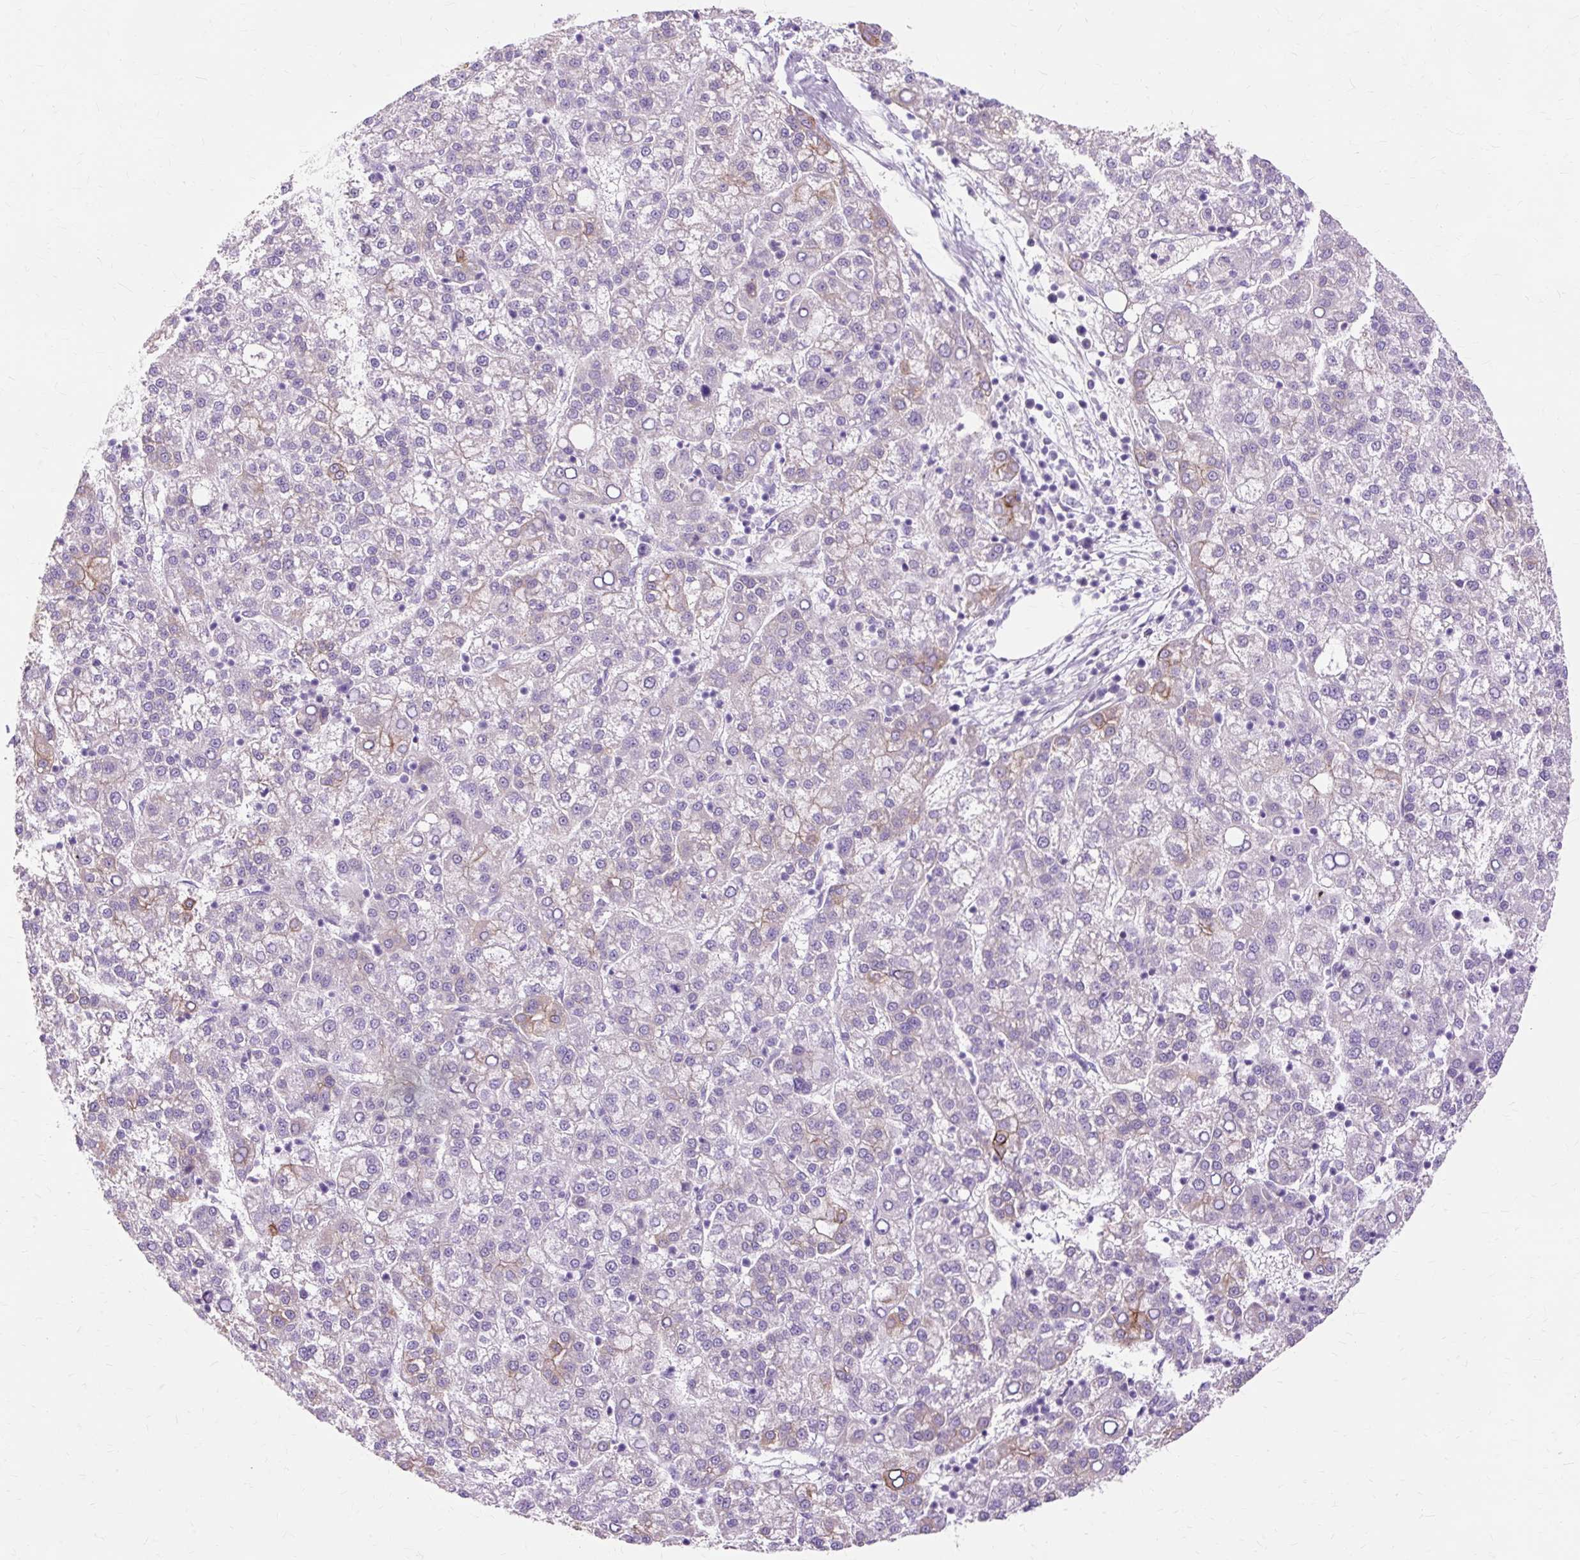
{"staining": {"intensity": "moderate", "quantity": "<25%", "location": "cytoplasmic/membranous"}, "tissue": "liver cancer", "cell_type": "Tumor cells", "image_type": "cancer", "snomed": [{"axis": "morphology", "description": "Carcinoma, Hepatocellular, NOS"}, {"axis": "topography", "description": "Liver"}], "caption": "Immunohistochemical staining of liver cancer demonstrates low levels of moderate cytoplasmic/membranous protein expression in about <25% of tumor cells.", "gene": "DCTN4", "patient": {"sex": "female", "age": 58}}